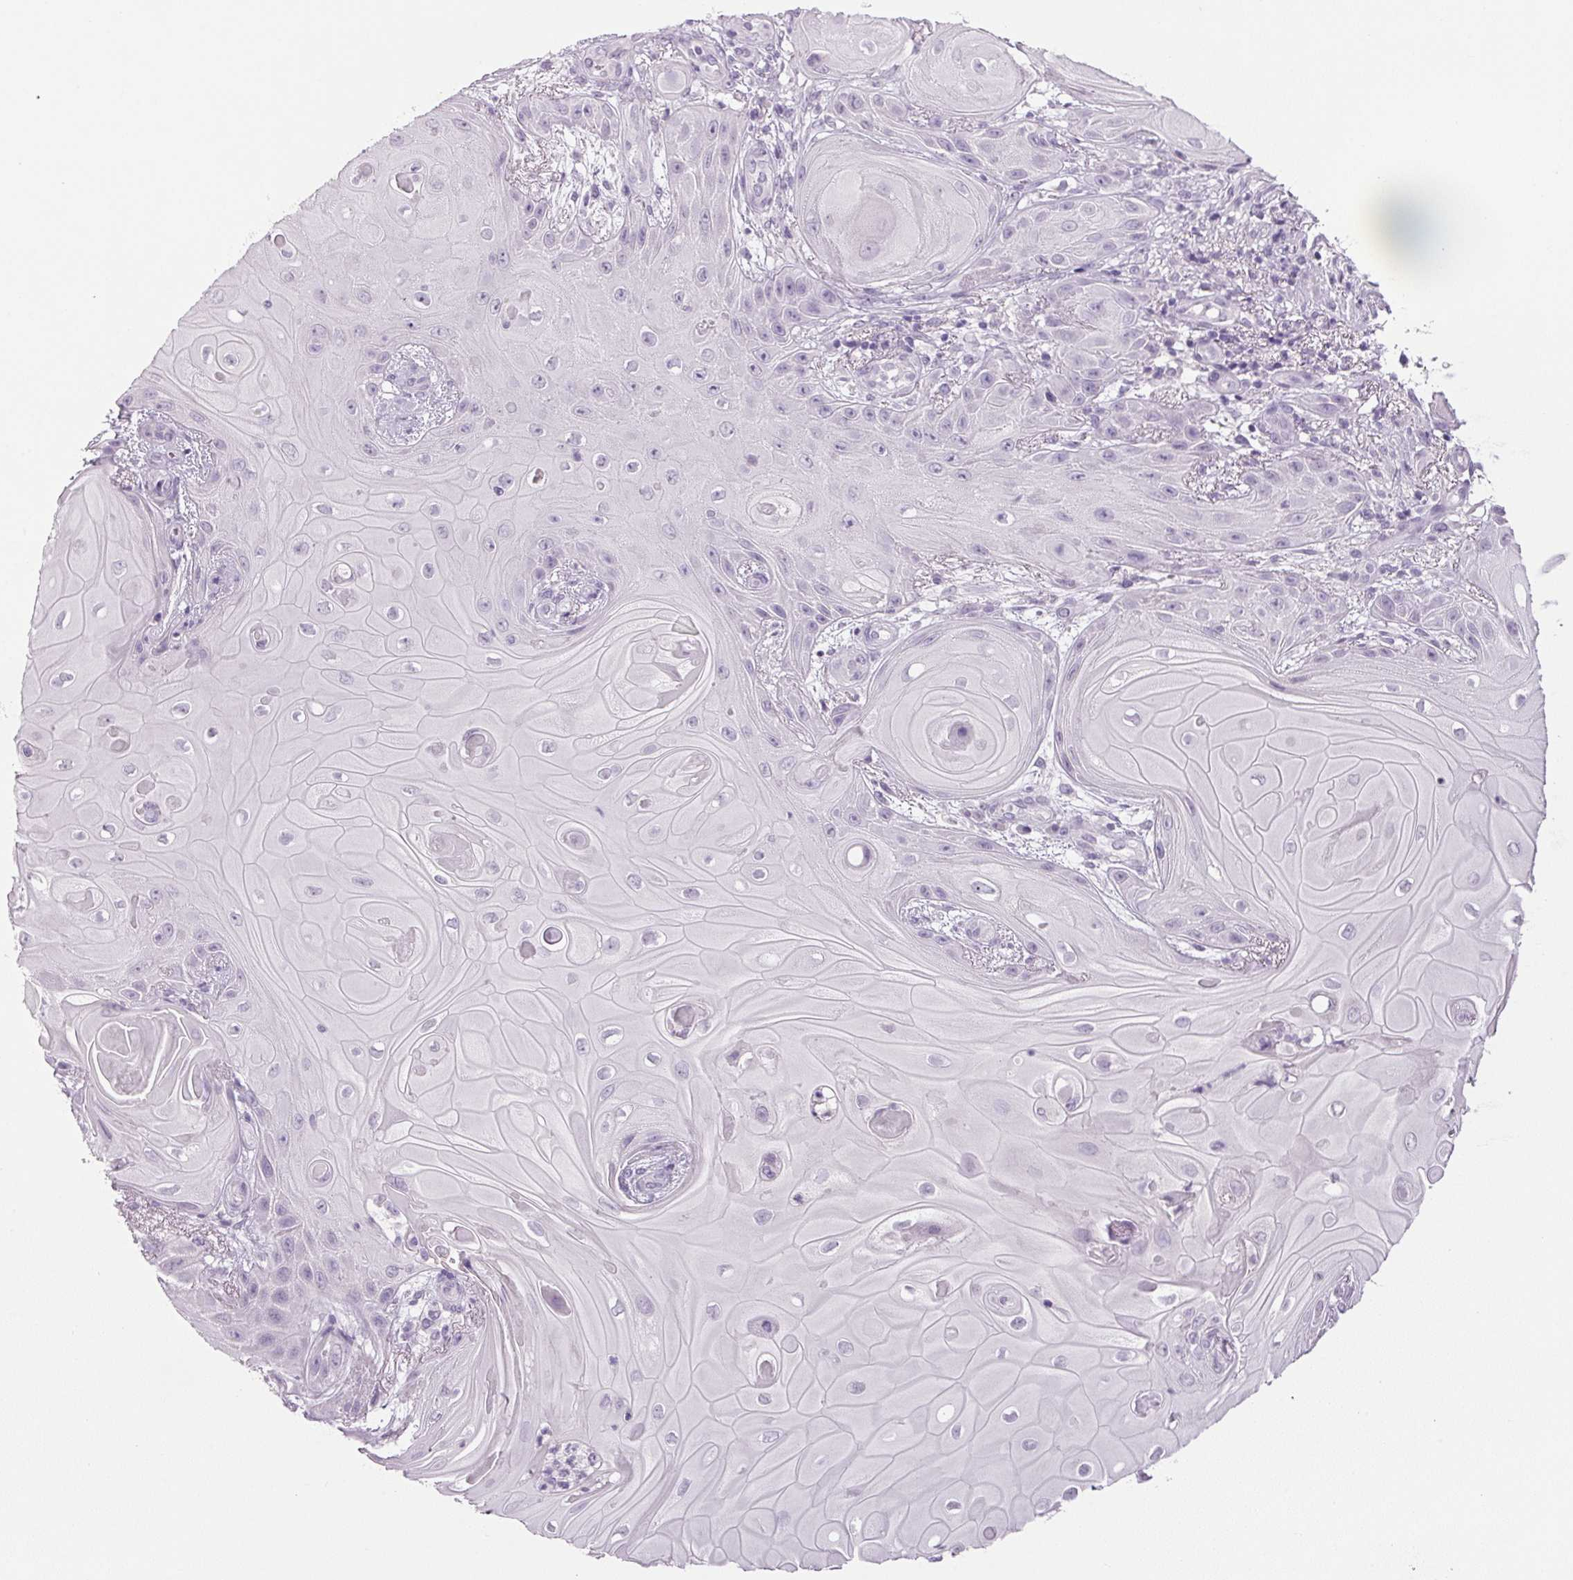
{"staining": {"intensity": "negative", "quantity": "none", "location": "none"}, "tissue": "skin cancer", "cell_type": "Tumor cells", "image_type": "cancer", "snomed": [{"axis": "morphology", "description": "Squamous cell carcinoma, NOS"}, {"axis": "topography", "description": "Skin"}], "caption": "Tumor cells show no significant staining in skin squamous cell carcinoma.", "gene": "PPP1R1A", "patient": {"sex": "male", "age": 62}}